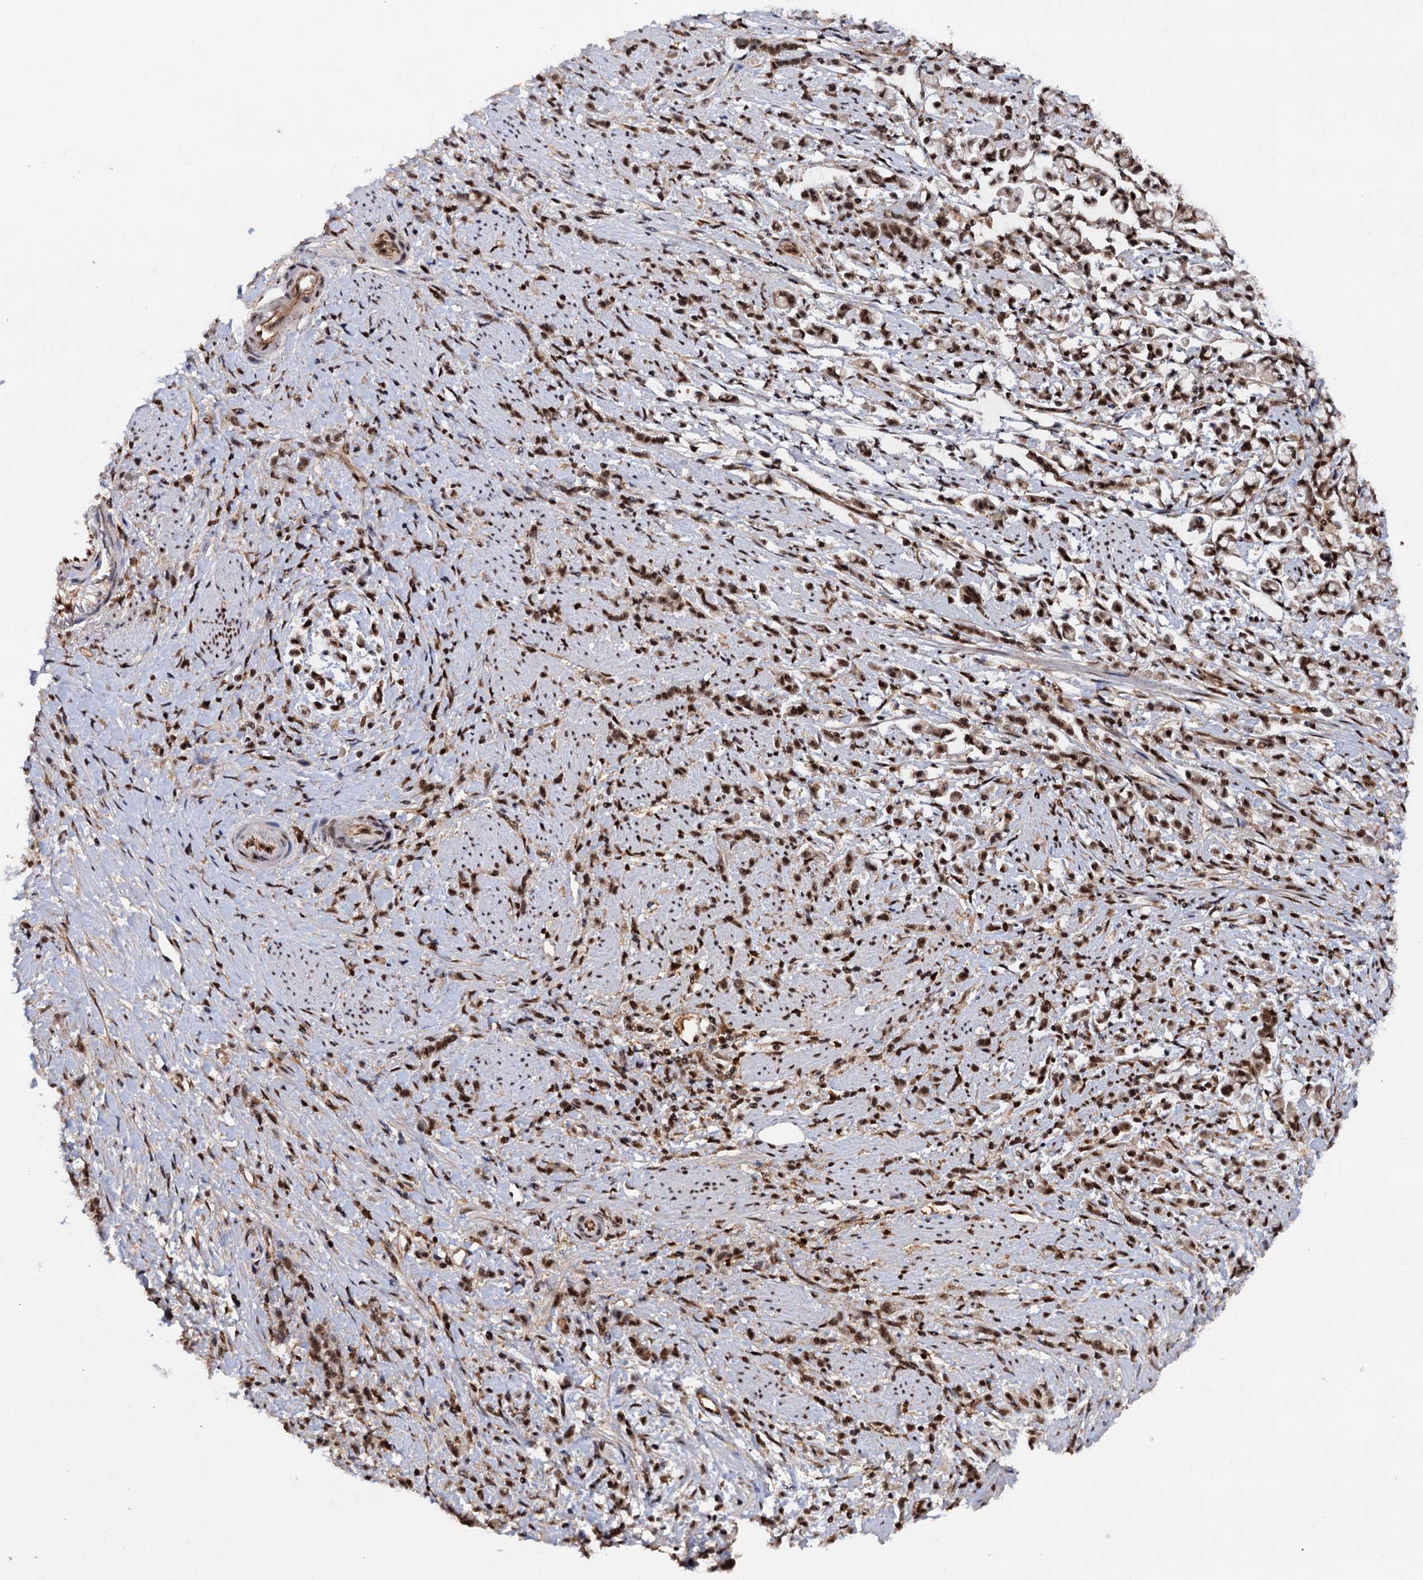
{"staining": {"intensity": "strong", "quantity": ">75%", "location": "nuclear"}, "tissue": "stomach cancer", "cell_type": "Tumor cells", "image_type": "cancer", "snomed": [{"axis": "morphology", "description": "Adenocarcinoma, NOS"}, {"axis": "topography", "description": "Stomach"}], "caption": "This micrograph displays immunohistochemistry (IHC) staining of human stomach adenocarcinoma, with high strong nuclear staining in approximately >75% of tumor cells.", "gene": "TBC1D12", "patient": {"sex": "female", "age": 60}}